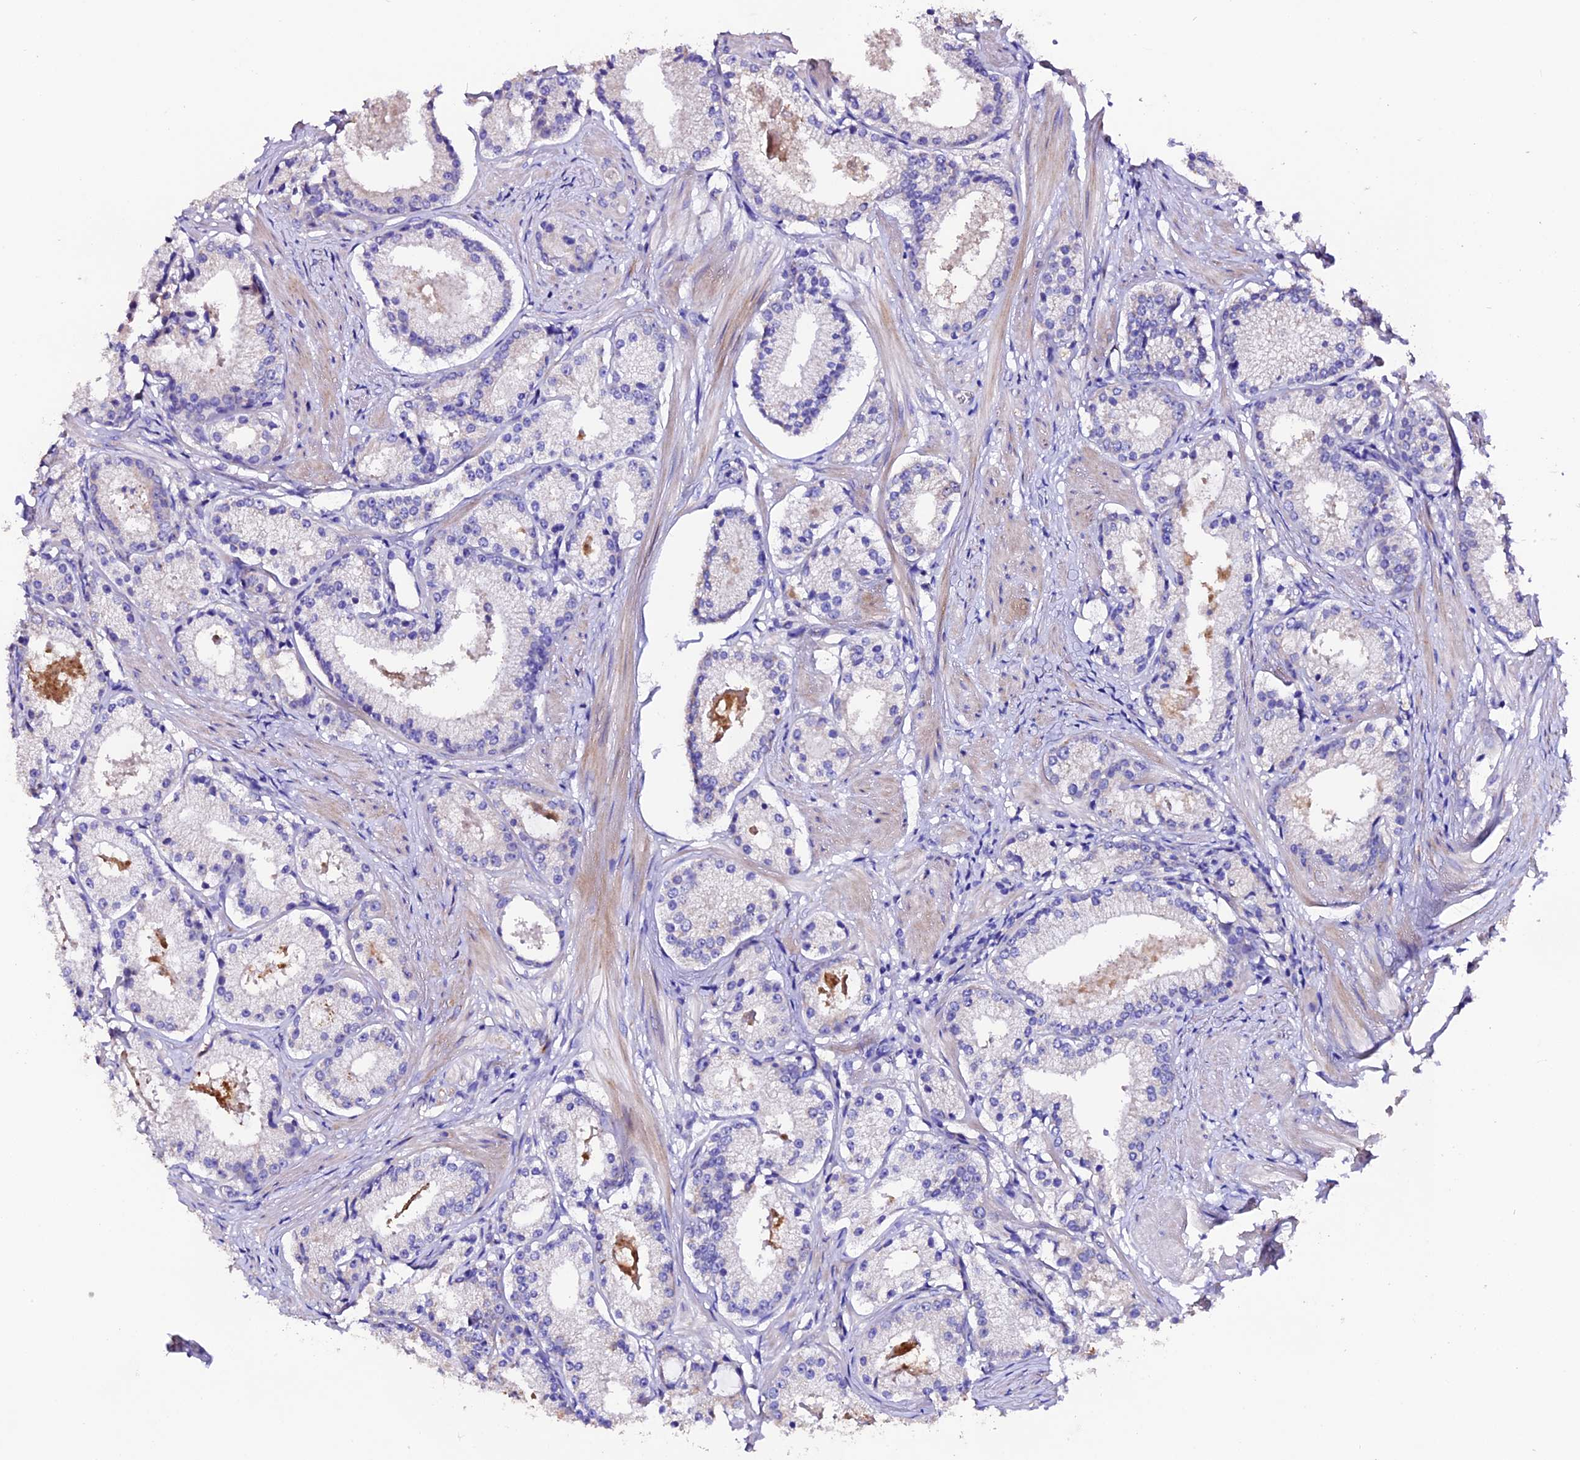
{"staining": {"intensity": "negative", "quantity": "none", "location": "none"}, "tissue": "prostate cancer", "cell_type": "Tumor cells", "image_type": "cancer", "snomed": [{"axis": "morphology", "description": "Adenocarcinoma, Low grade"}, {"axis": "topography", "description": "Prostate"}], "caption": "There is no significant positivity in tumor cells of prostate cancer (adenocarcinoma (low-grade)).", "gene": "FBXW9", "patient": {"sex": "male", "age": 57}}